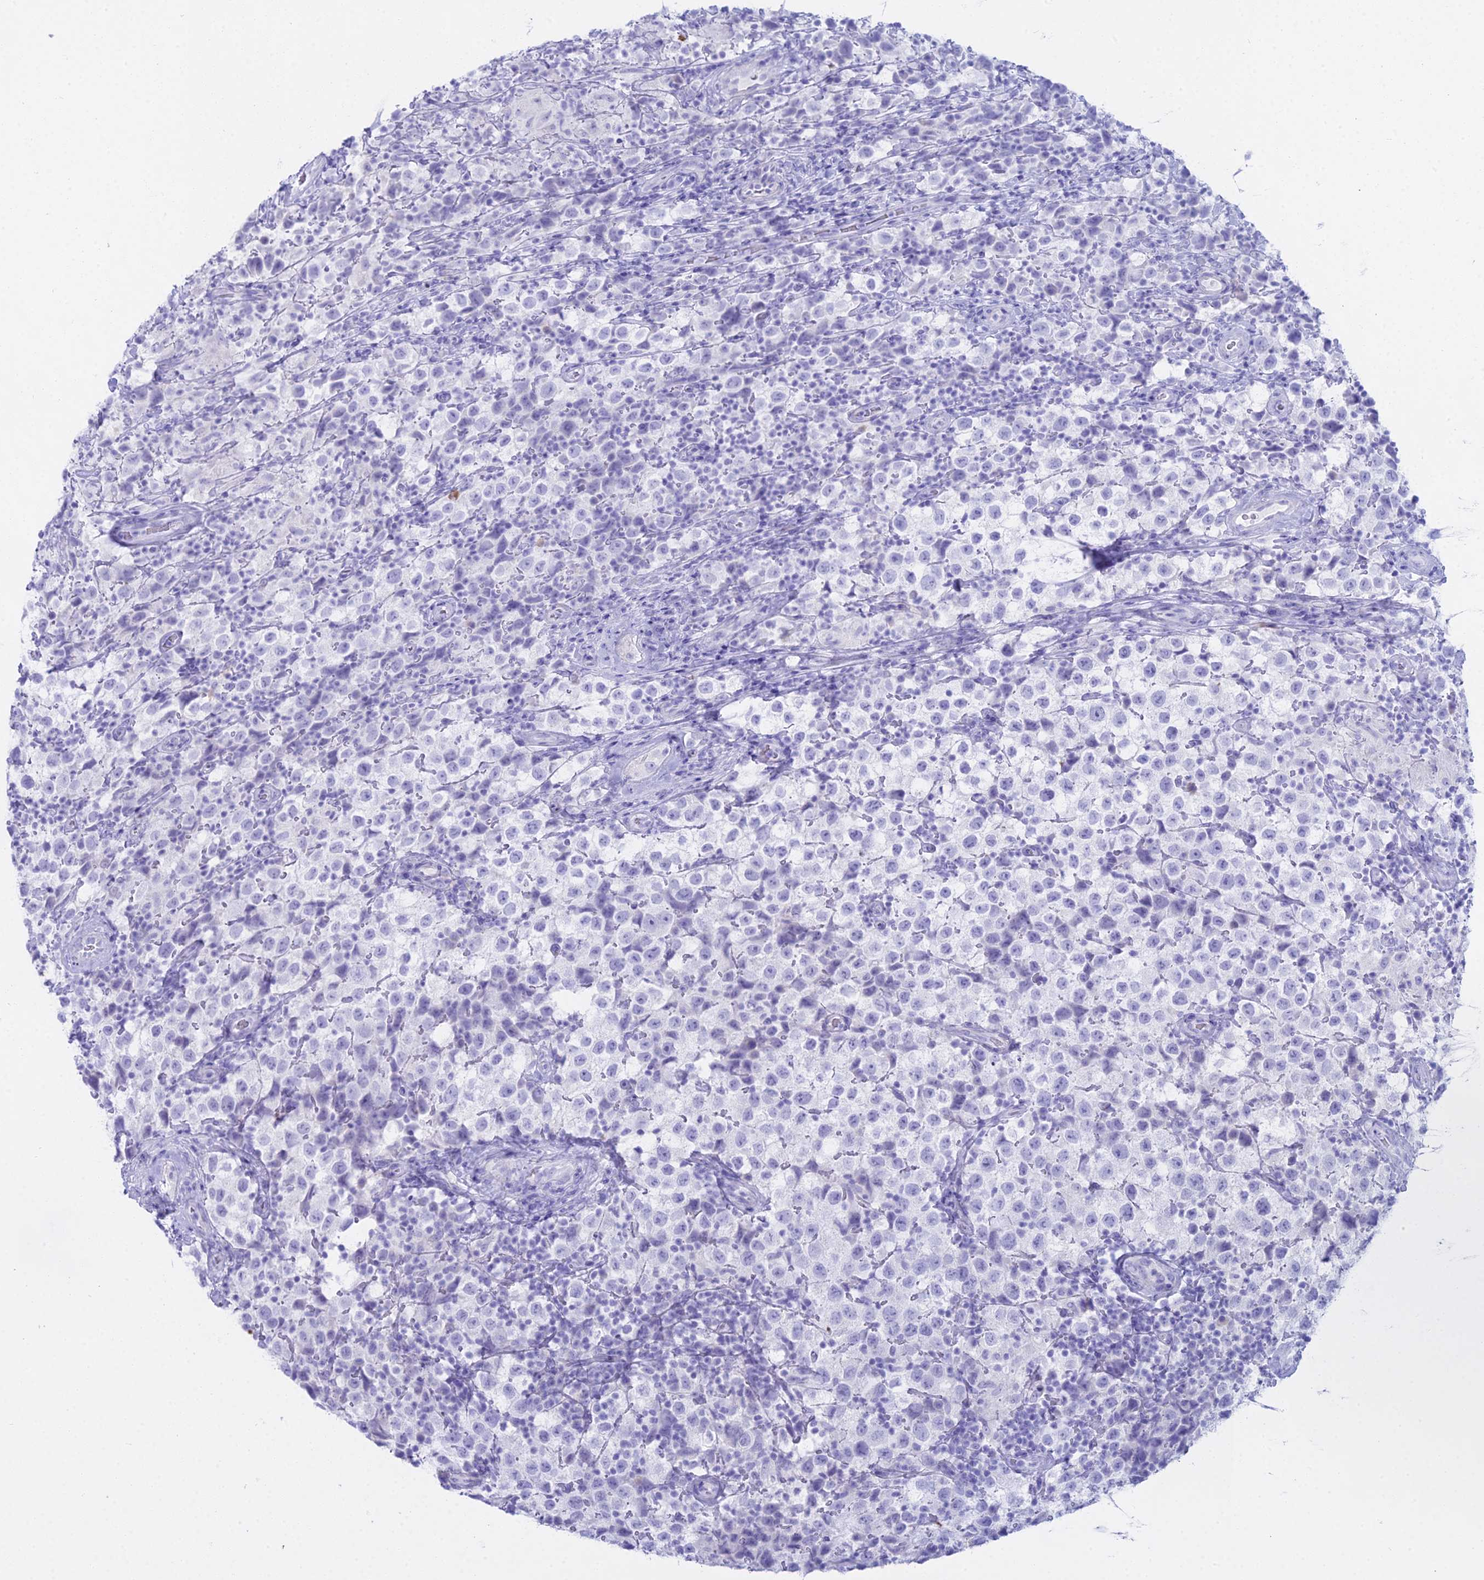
{"staining": {"intensity": "negative", "quantity": "none", "location": "none"}, "tissue": "testis cancer", "cell_type": "Tumor cells", "image_type": "cancer", "snomed": [{"axis": "morphology", "description": "Seminoma, NOS"}, {"axis": "morphology", "description": "Carcinoma, Embryonal, NOS"}, {"axis": "topography", "description": "Testis"}], "caption": "Image shows no significant protein expression in tumor cells of testis cancer.", "gene": "CGB2", "patient": {"sex": "male", "age": 41}}